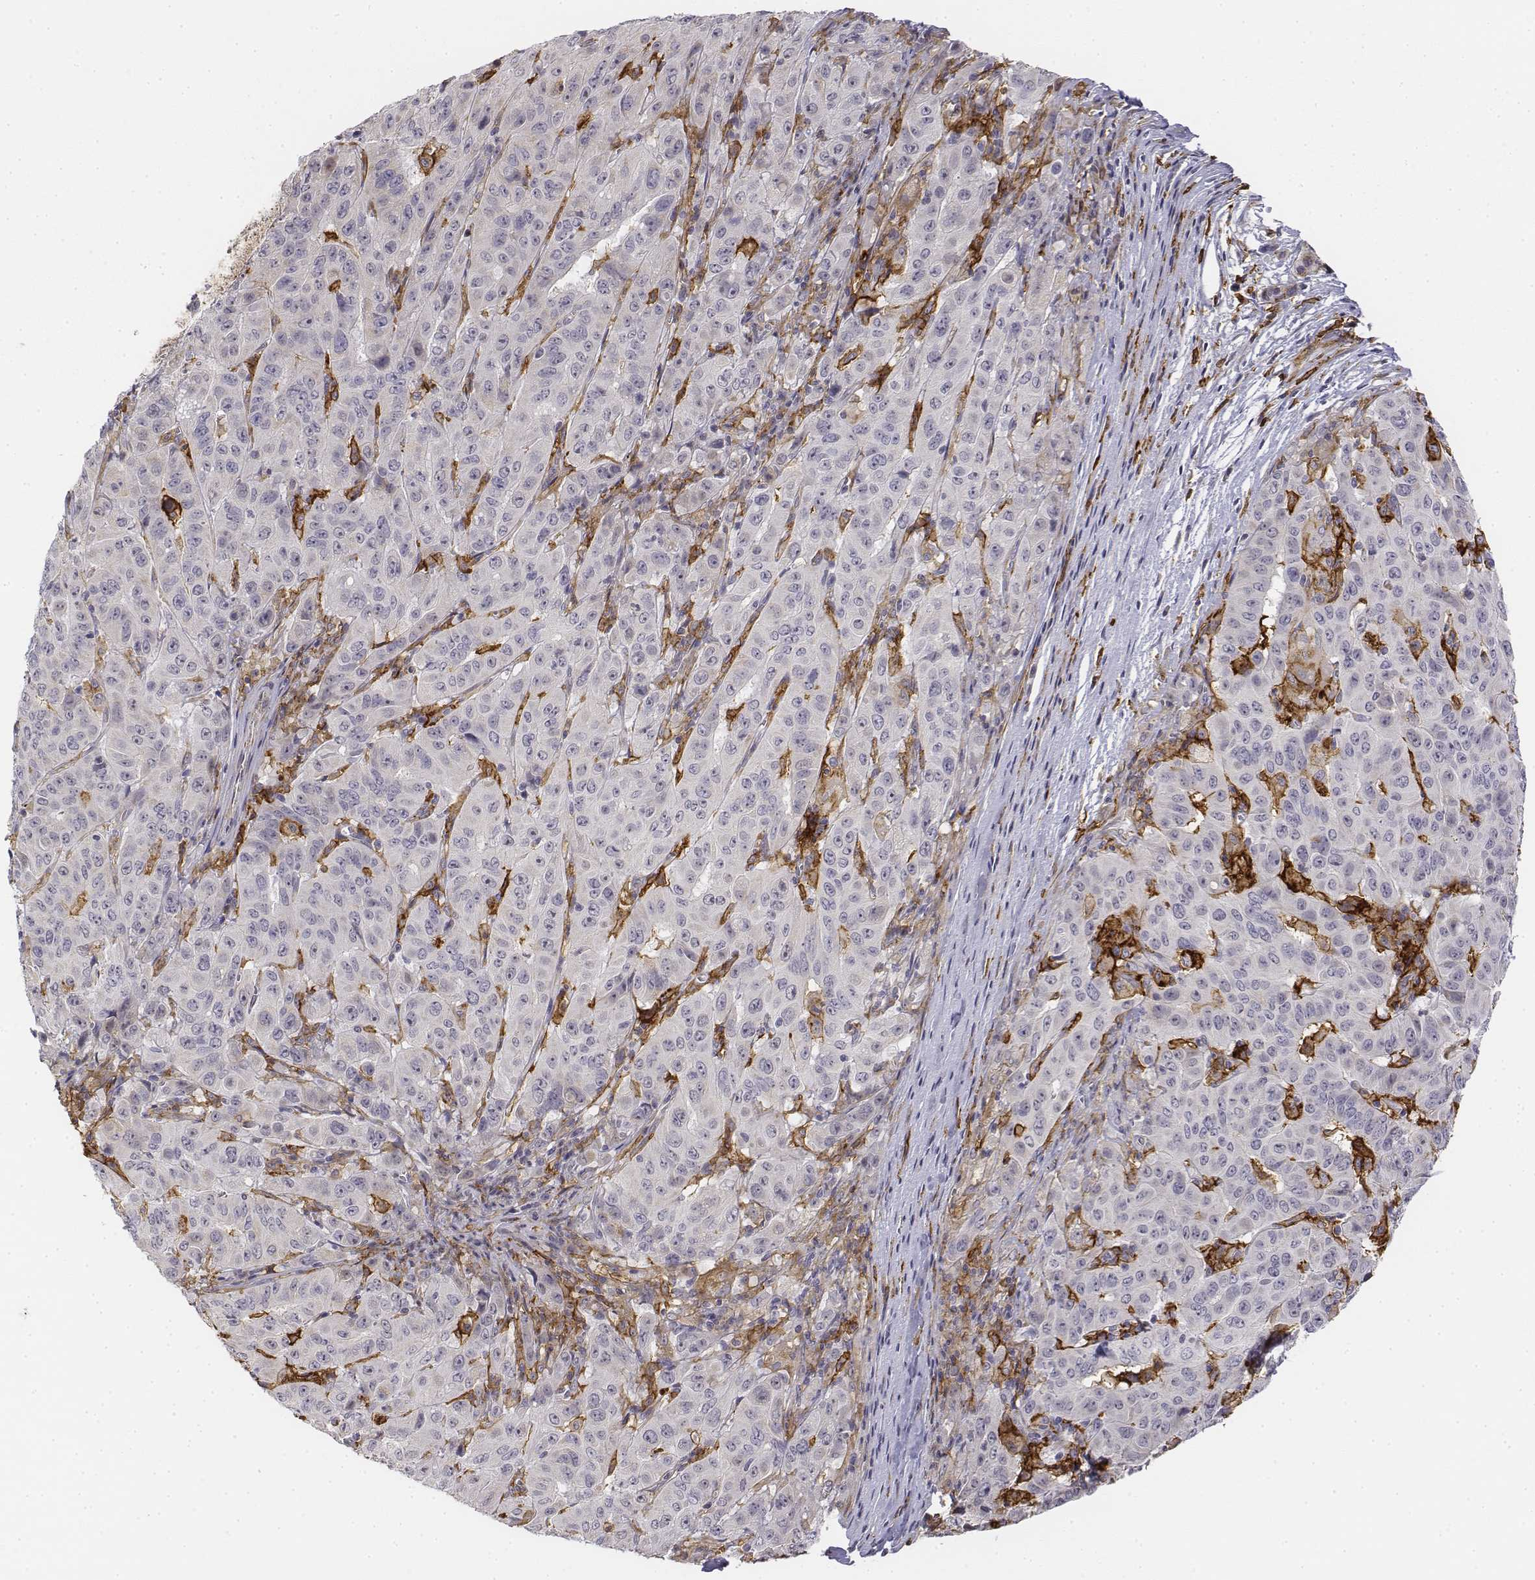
{"staining": {"intensity": "negative", "quantity": "none", "location": "none"}, "tissue": "pancreatic cancer", "cell_type": "Tumor cells", "image_type": "cancer", "snomed": [{"axis": "morphology", "description": "Adenocarcinoma, NOS"}, {"axis": "topography", "description": "Pancreas"}], "caption": "This is a image of immunohistochemistry (IHC) staining of pancreatic cancer, which shows no positivity in tumor cells.", "gene": "CD14", "patient": {"sex": "male", "age": 63}}